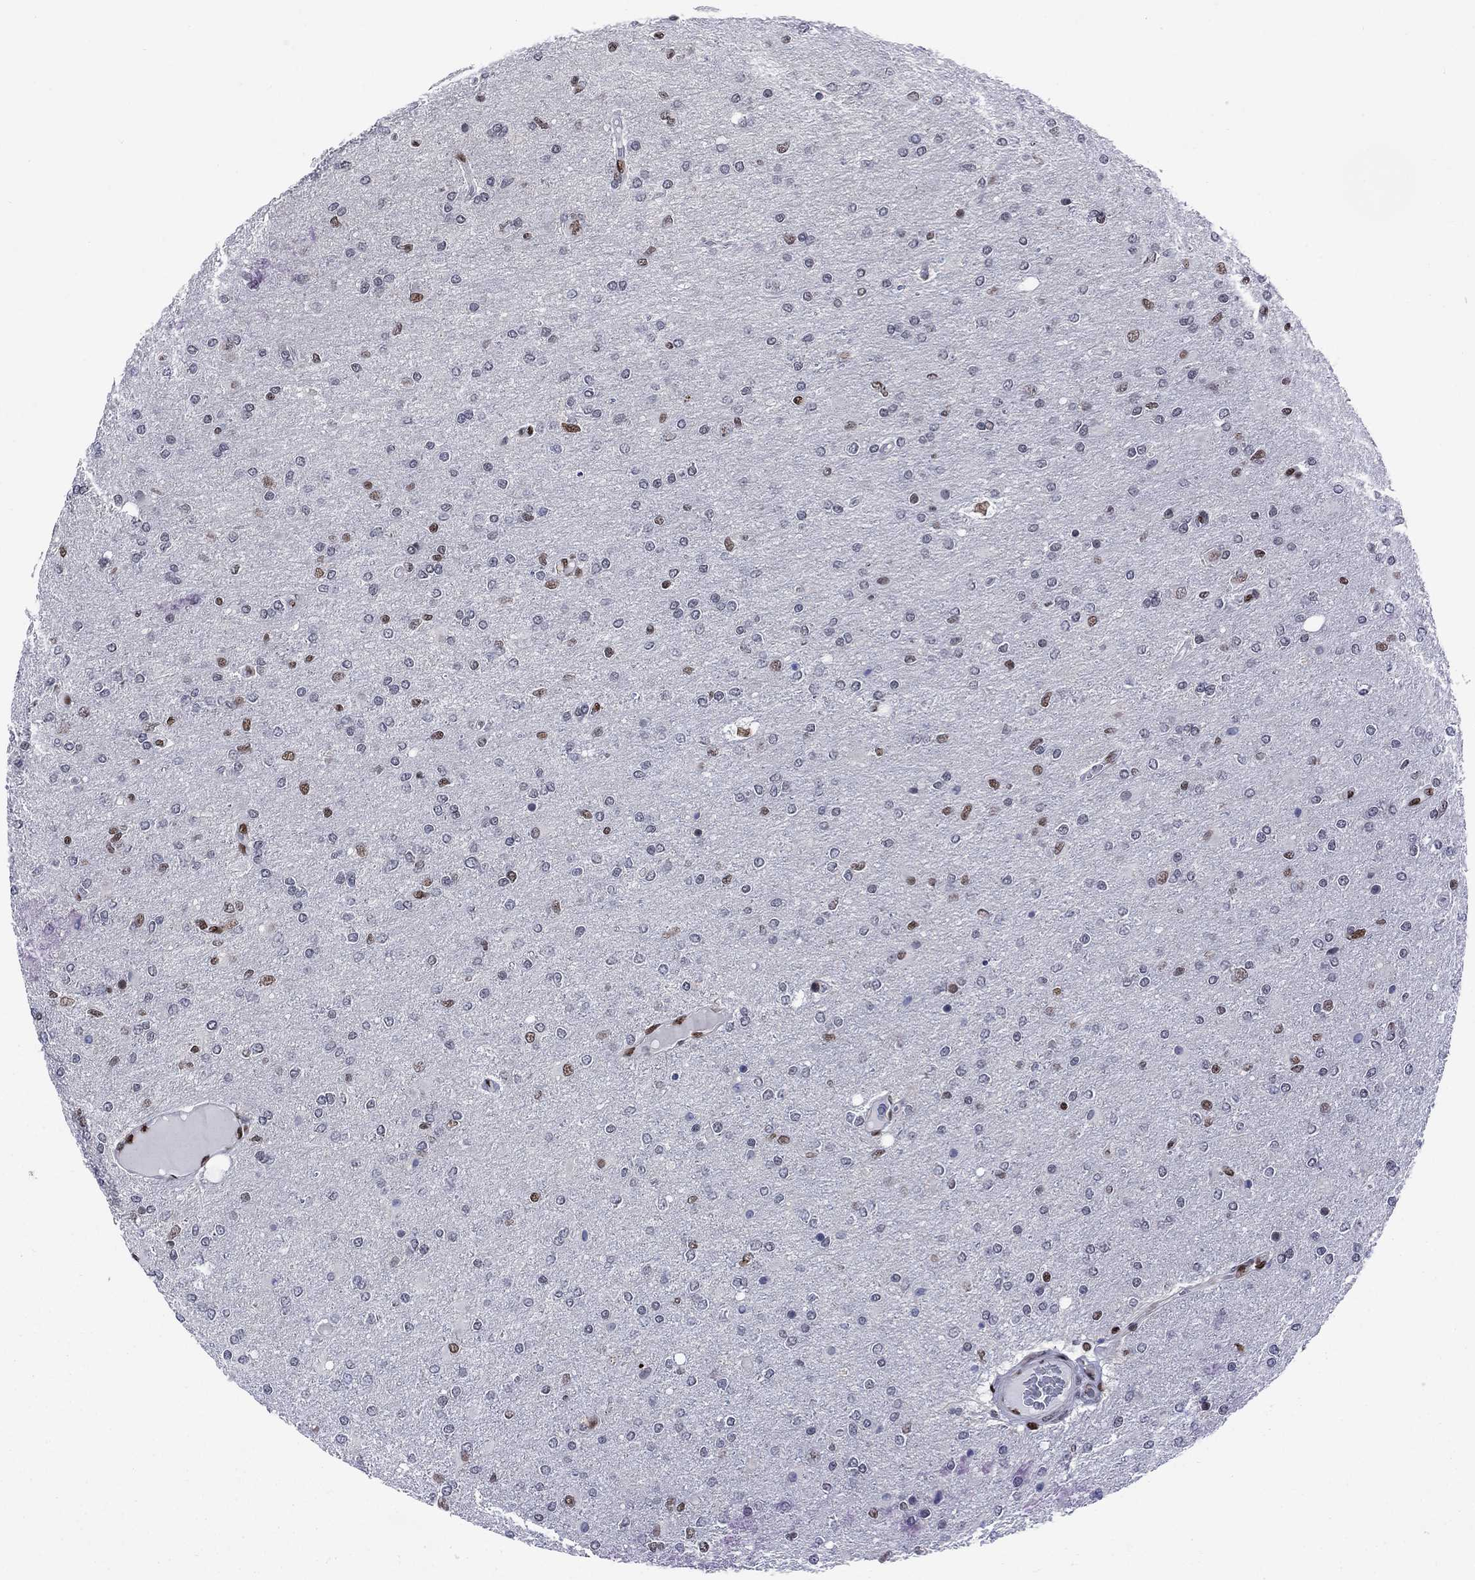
{"staining": {"intensity": "strong", "quantity": "<25%", "location": "nuclear"}, "tissue": "glioma", "cell_type": "Tumor cells", "image_type": "cancer", "snomed": [{"axis": "morphology", "description": "Glioma, malignant, High grade"}, {"axis": "topography", "description": "Cerebral cortex"}], "caption": "Glioma stained for a protein demonstrates strong nuclear positivity in tumor cells.", "gene": "RPRD1B", "patient": {"sex": "male", "age": 70}}